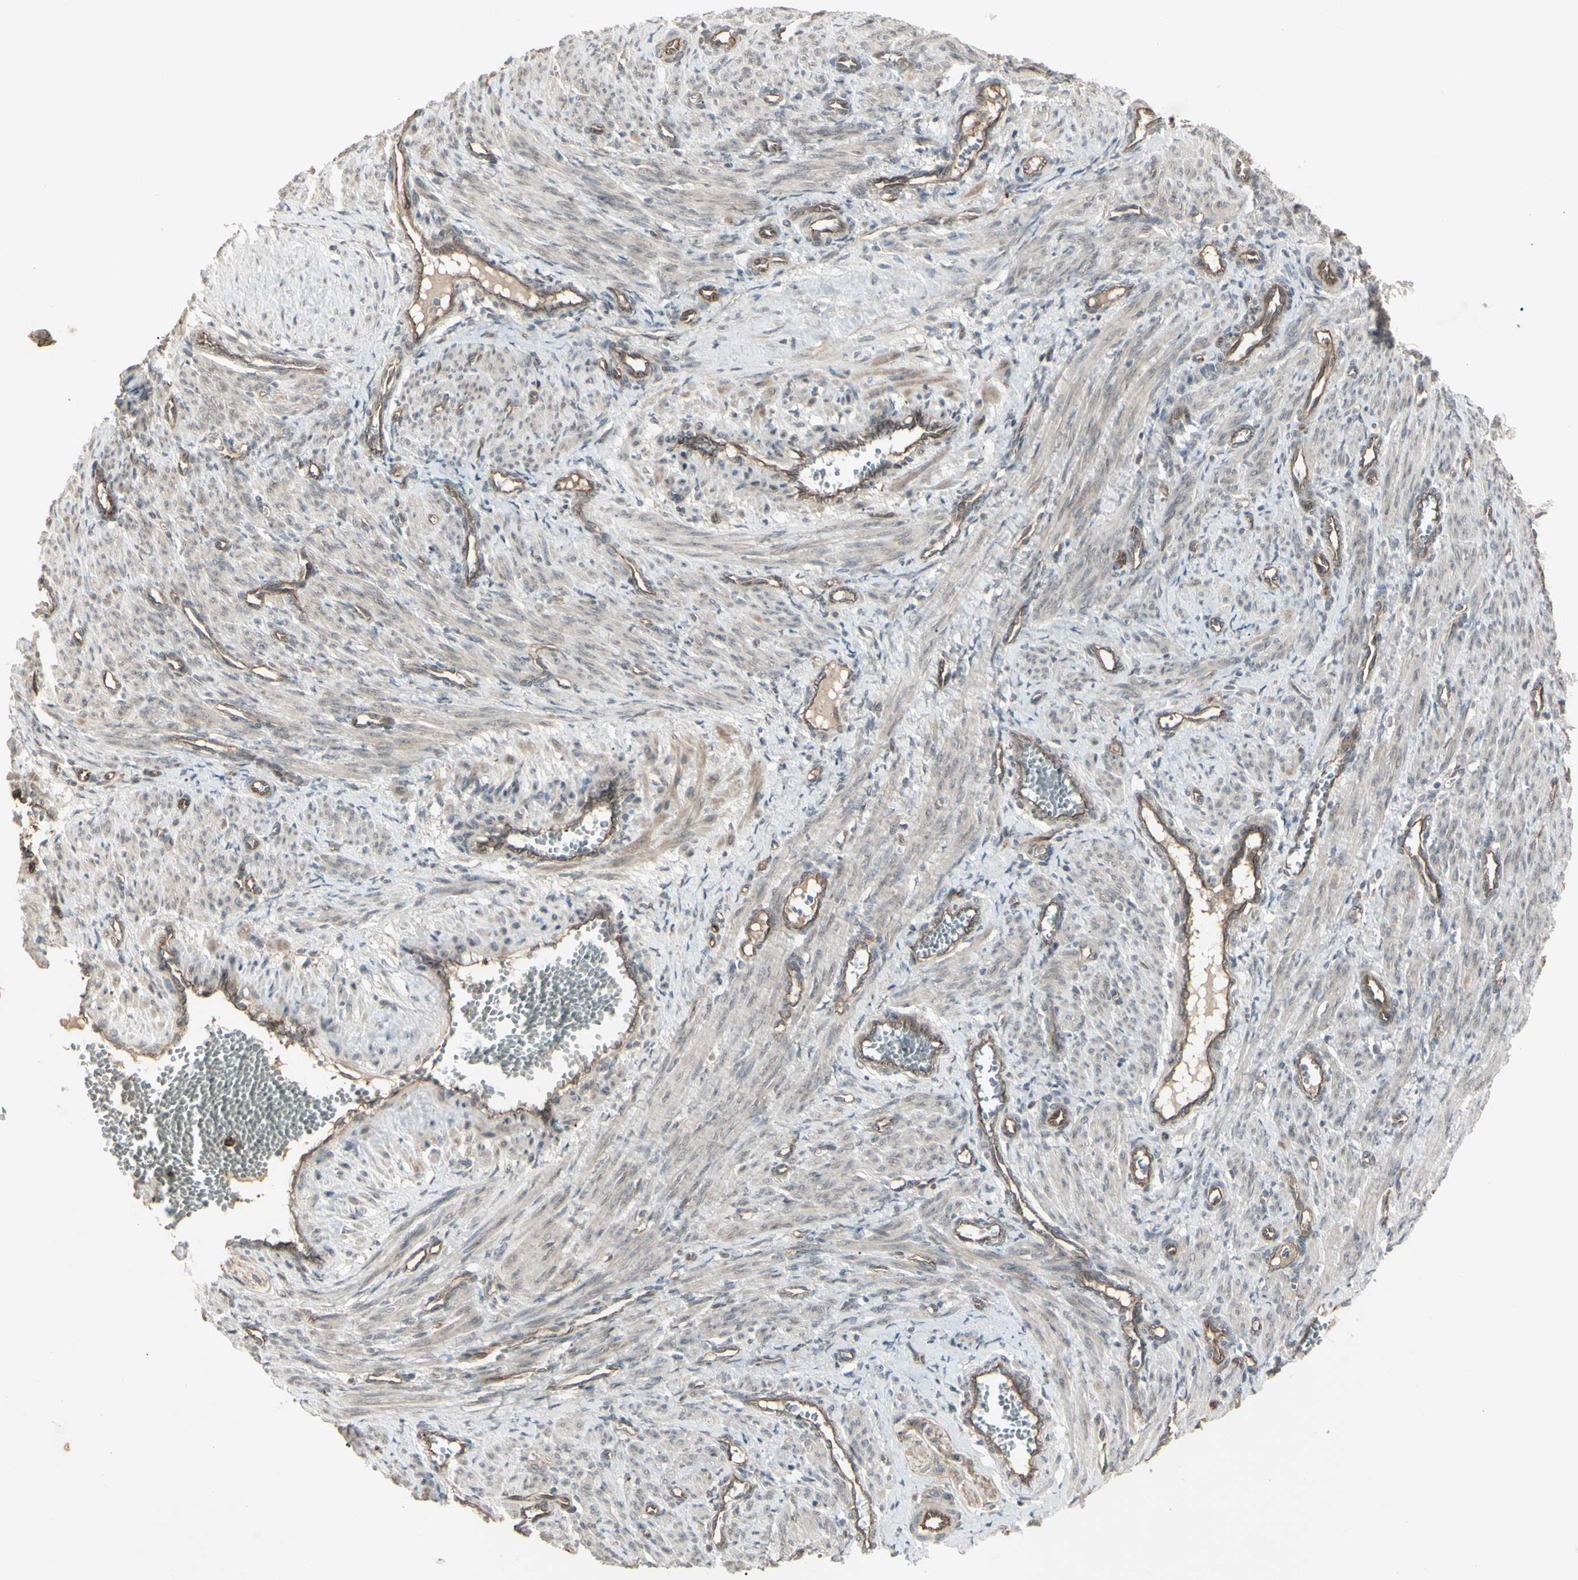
{"staining": {"intensity": "weak", "quantity": ">75%", "location": "cytoplasmic/membranous"}, "tissue": "smooth muscle", "cell_type": "Smooth muscle cells", "image_type": "normal", "snomed": [{"axis": "morphology", "description": "Normal tissue, NOS"}, {"axis": "topography", "description": "Endometrium"}], "caption": "Smooth muscle stained with immunohistochemistry (IHC) reveals weak cytoplasmic/membranous positivity in approximately >75% of smooth muscle cells. (brown staining indicates protein expression, while blue staining denotes nuclei).", "gene": "JAG1", "patient": {"sex": "female", "age": 33}}